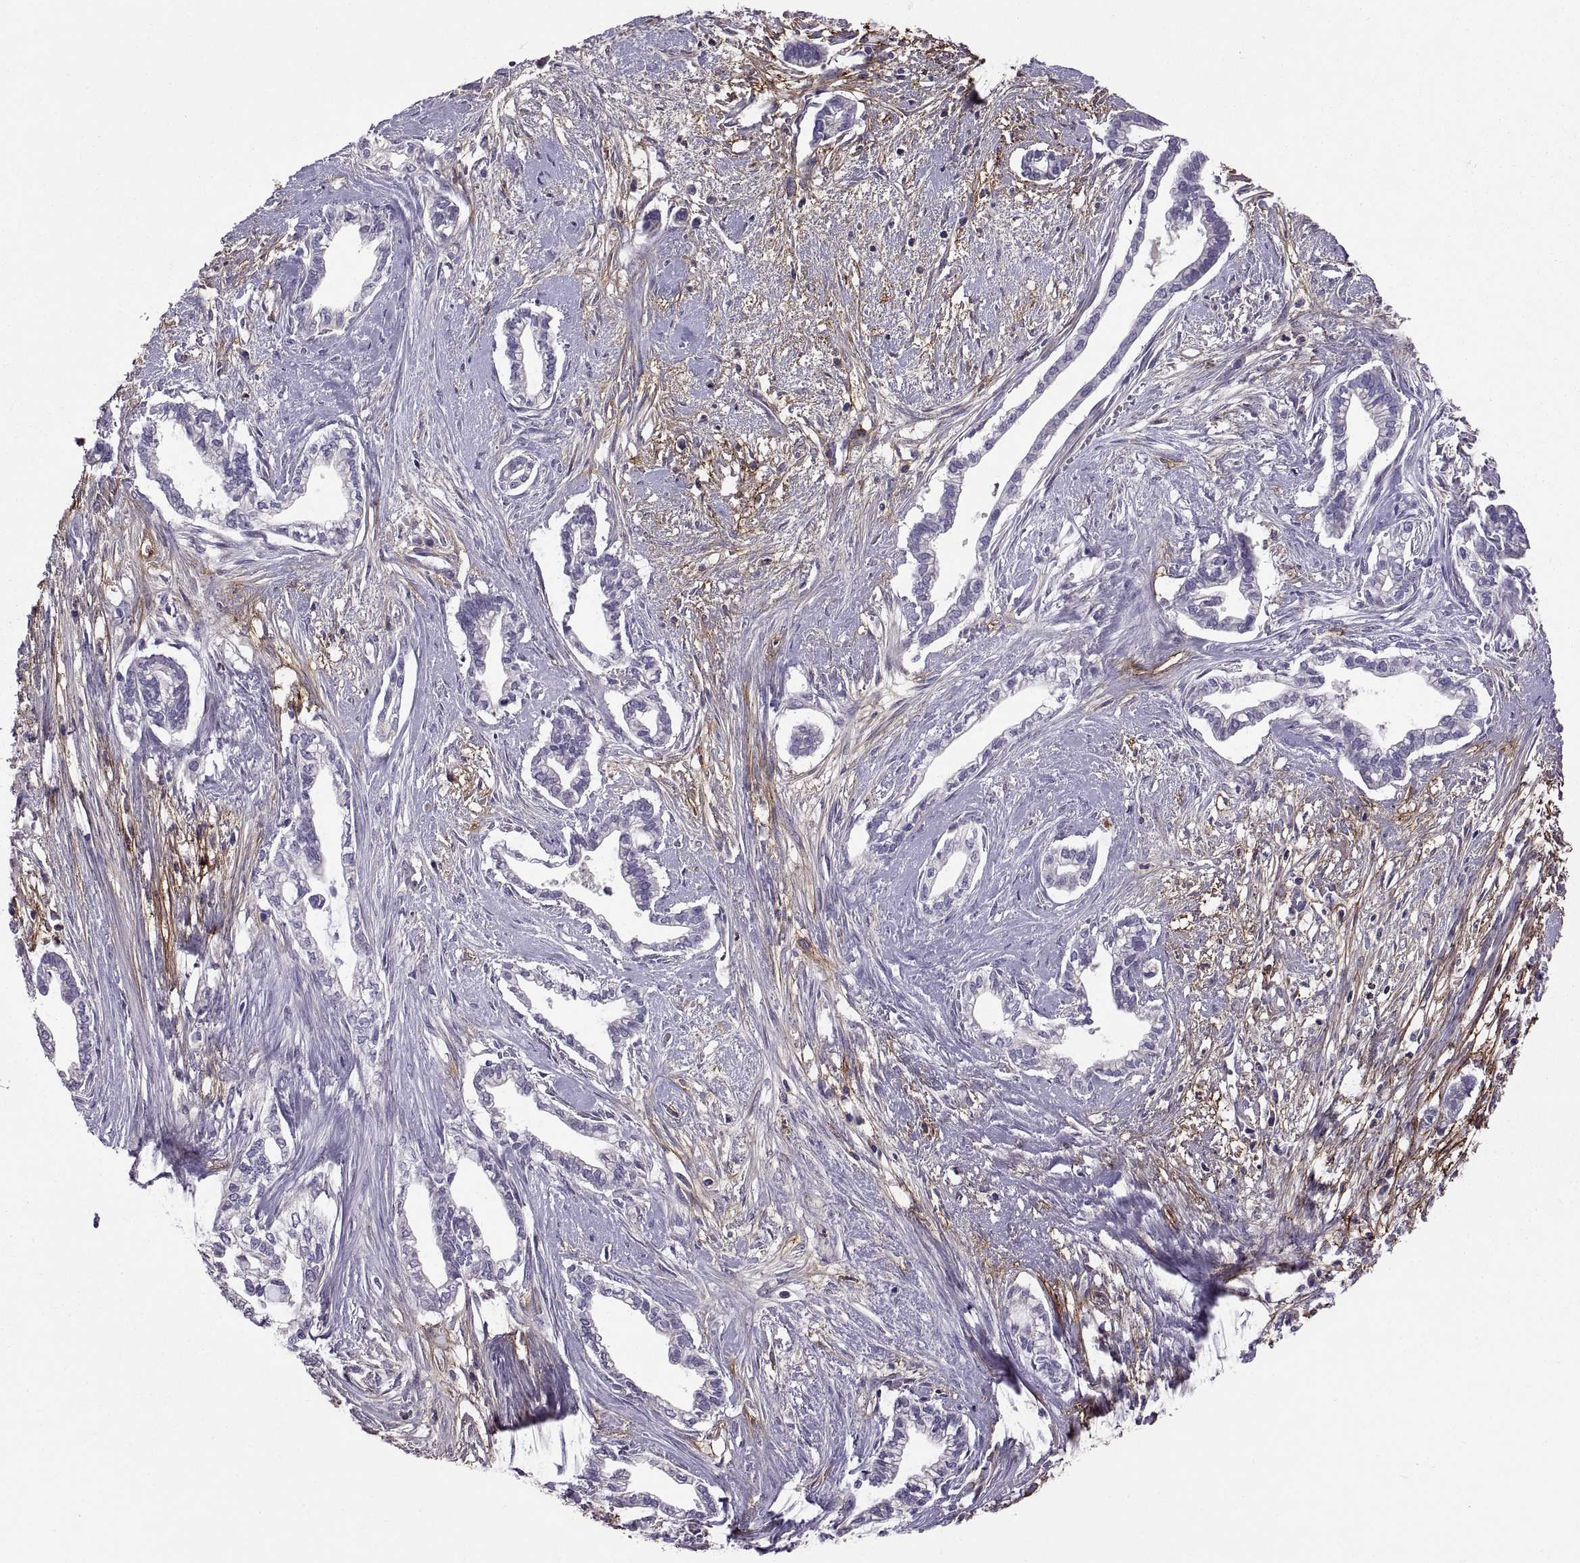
{"staining": {"intensity": "negative", "quantity": "none", "location": "none"}, "tissue": "cervical cancer", "cell_type": "Tumor cells", "image_type": "cancer", "snomed": [{"axis": "morphology", "description": "Adenocarcinoma, NOS"}, {"axis": "topography", "description": "Cervix"}], "caption": "Immunohistochemistry micrograph of adenocarcinoma (cervical) stained for a protein (brown), which shows no expression in tumor cells.", "gene": "EMILIN2", "patient": {"sex": "female", "age": 62}}